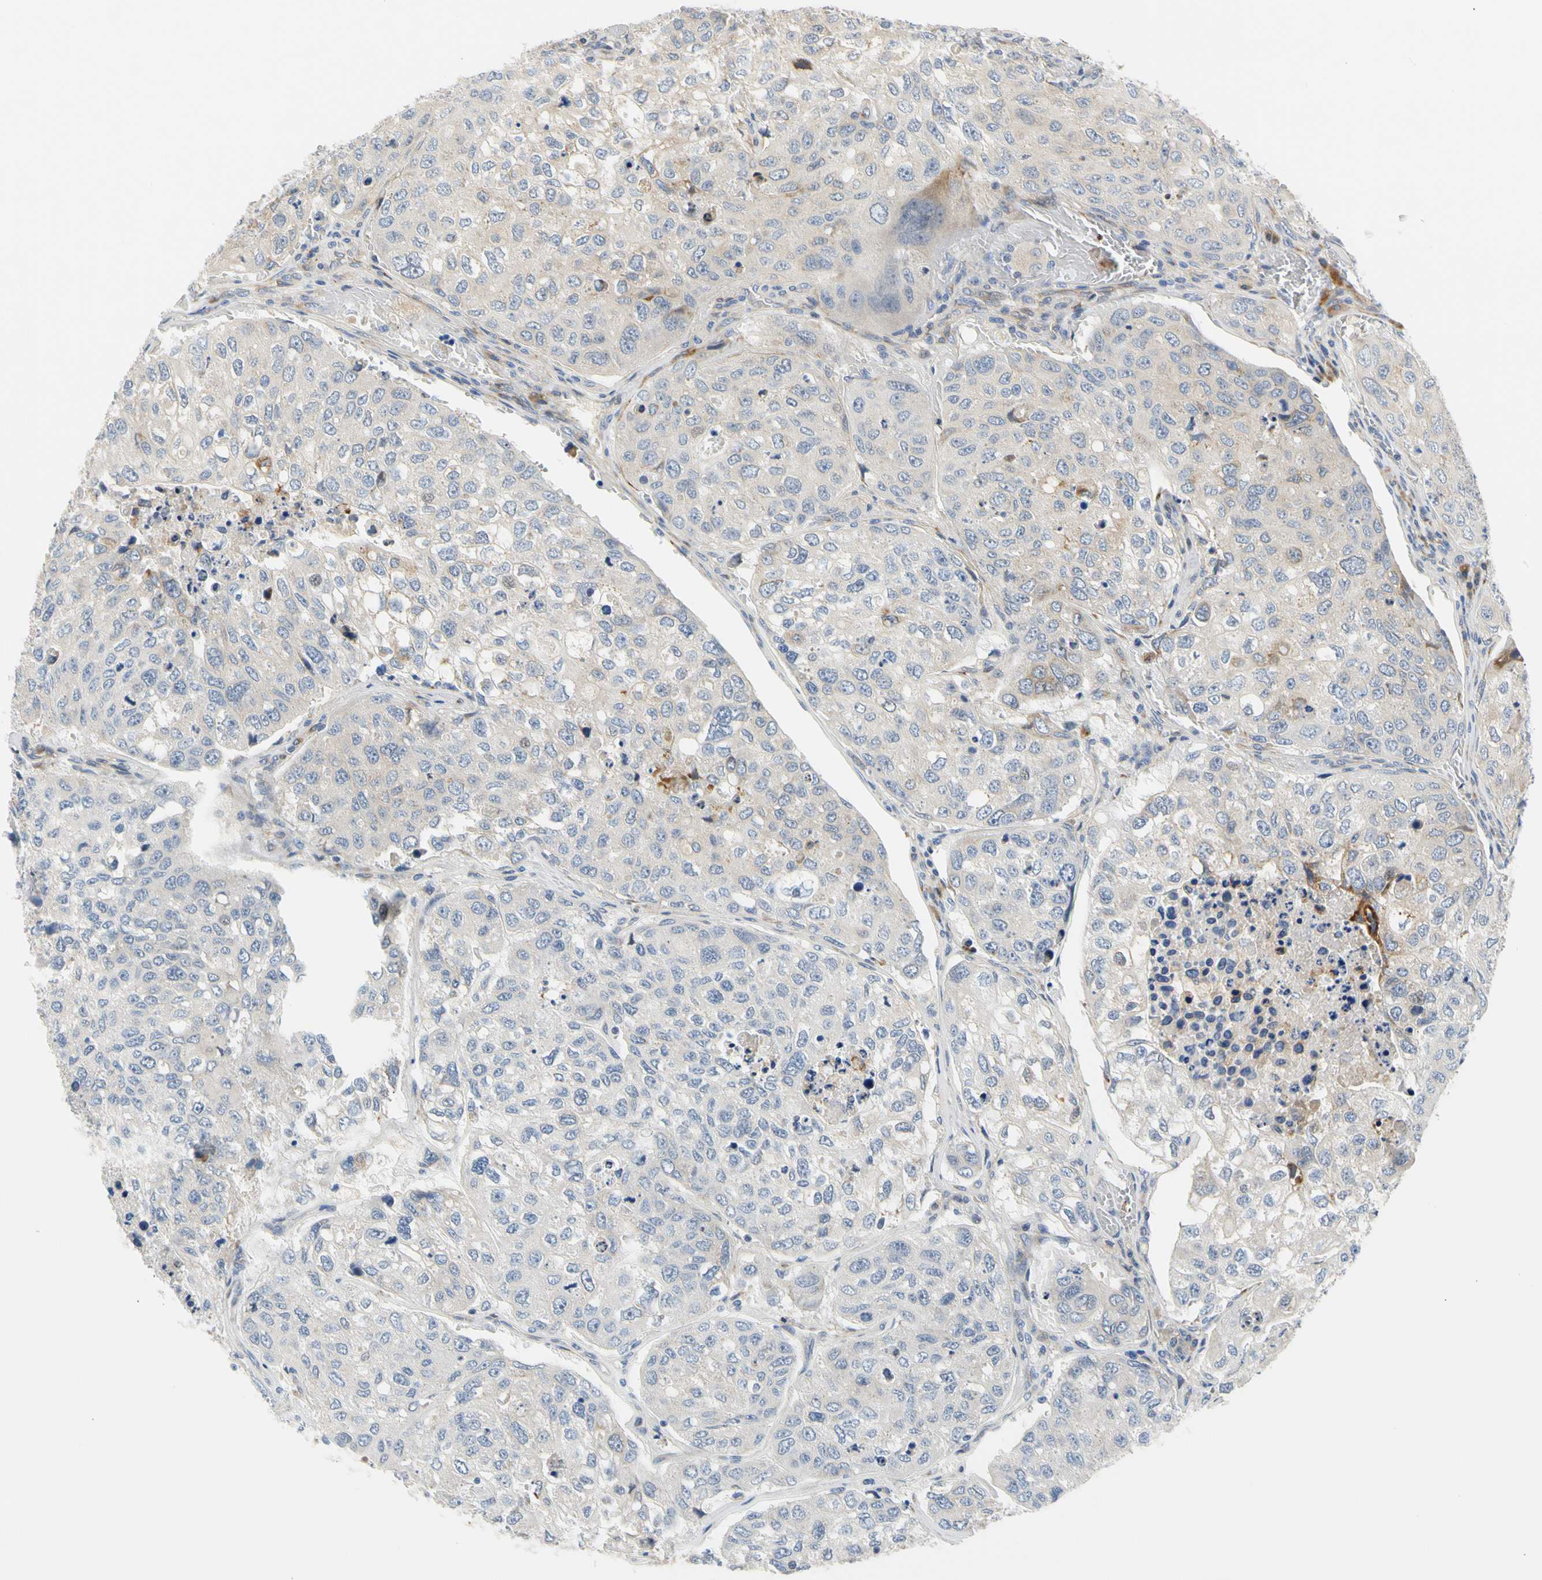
{"staining": {"intensity": "weak", "quantity": "<25%", "location": "cytoplasmic/membranous"}, "tissue": "urothelial cancer", "cell_type": "Tumor cells", "image_type": "cancer", "snomed": [{"axis": "morphology", "description": "Urothelial carcinoma, High grade"}, {"axis": "topography", "description": "Lymph node"}, {"axis": "topography", "description": "Urinary bladder"}], "caption": "This micrograph is of urothelial carcinoma (high-grade) stained with IHC to label a protein in brown with the nuclei are counter-stained blue. There is no staining in tumor cells.", "gene": "ZNF236", "patient": {"sex": "male", "age": 51}}